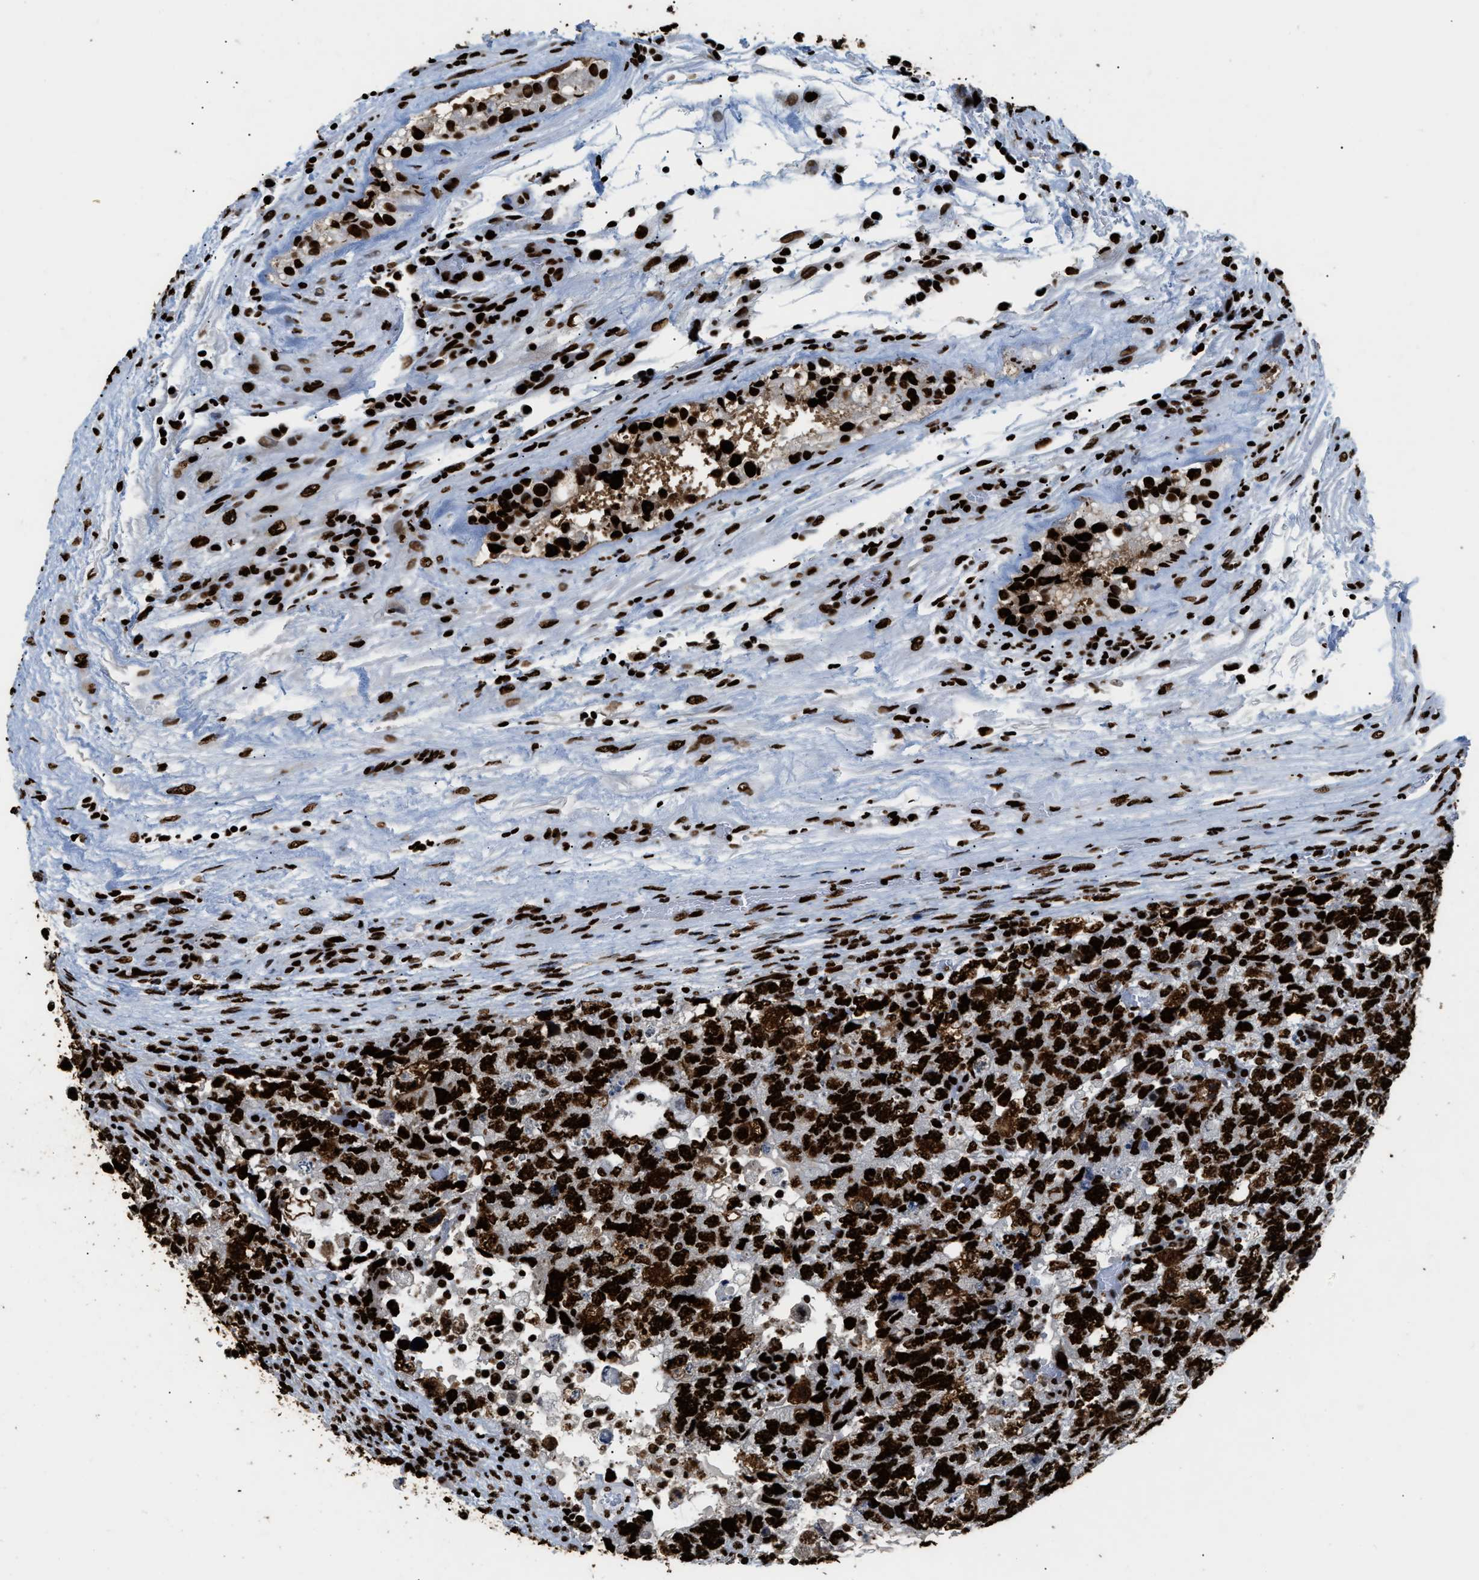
{"staining": {"intensity": "strong", "quantity": ">75%", "location": "nuclear"}, "tissue": "testis cancer", "cell_type": "Tumor cells", "image_type": "cancer", "snomed": [{"axis": "morphology", "description": "Carcinoma, Embryonal, NOS"}, {"axis": "topography", "description": "Testis"}], "caption": "High-power microscopy captured an immunohistochemistry (IHC) histopathology image of testis cancer (embryonal carcinoma), revealing strong nuclear staining in about >75% of tumor cells. Using DAB (brown) and hematoxylin (blue) stains, captured at high magnification using brightfield microscopy.", "gene": "HNRNPM", "patient": {"sex": "male", "age": 36}}